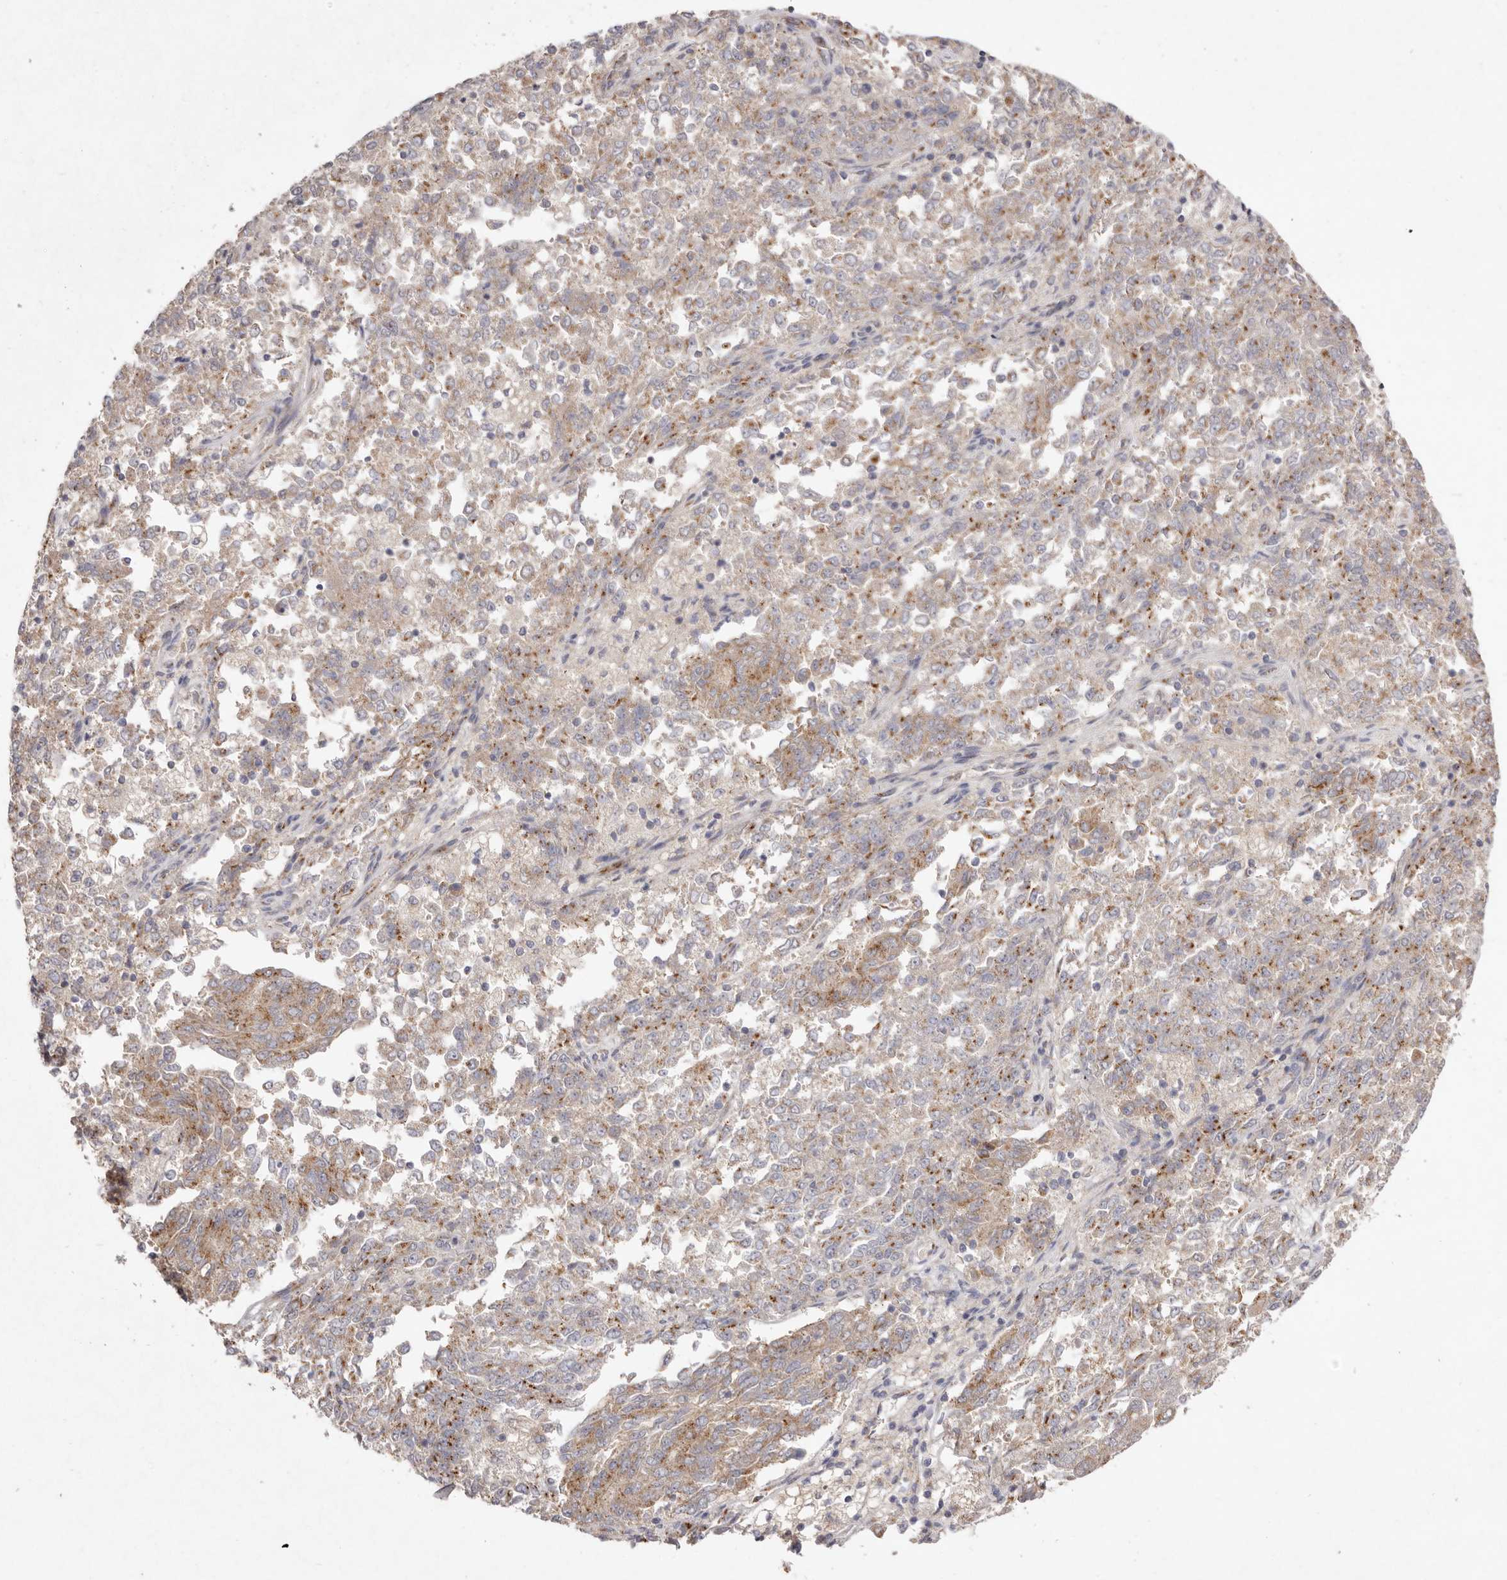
{"staining": {"intensity": "moderate", "quantity": ">75%", "location": "cytoplasmic/membranous"}, "tissue": "endometrial cancer", "cell_type": "Tumor cells", "image_type": "cancer", "snomed": [{"axis": "morphology", "description": "Adenocarcinoma, NOS"}, {"axis": "topography", "description": "Endometrium"}], "caption": "Immunohistochemical staining of endometrial cancer reveals medium levels of moderate cytoplasmic/membranous positivity in about >75% of tumor cells. (Stains: DAB (3,3'-diaminobenzidine) in brown, nuclei in blue, Microscopy: brightfield microscopy at high magnification).", "gene": "USP24", "patient": {"sex": "female", "age": 80}}